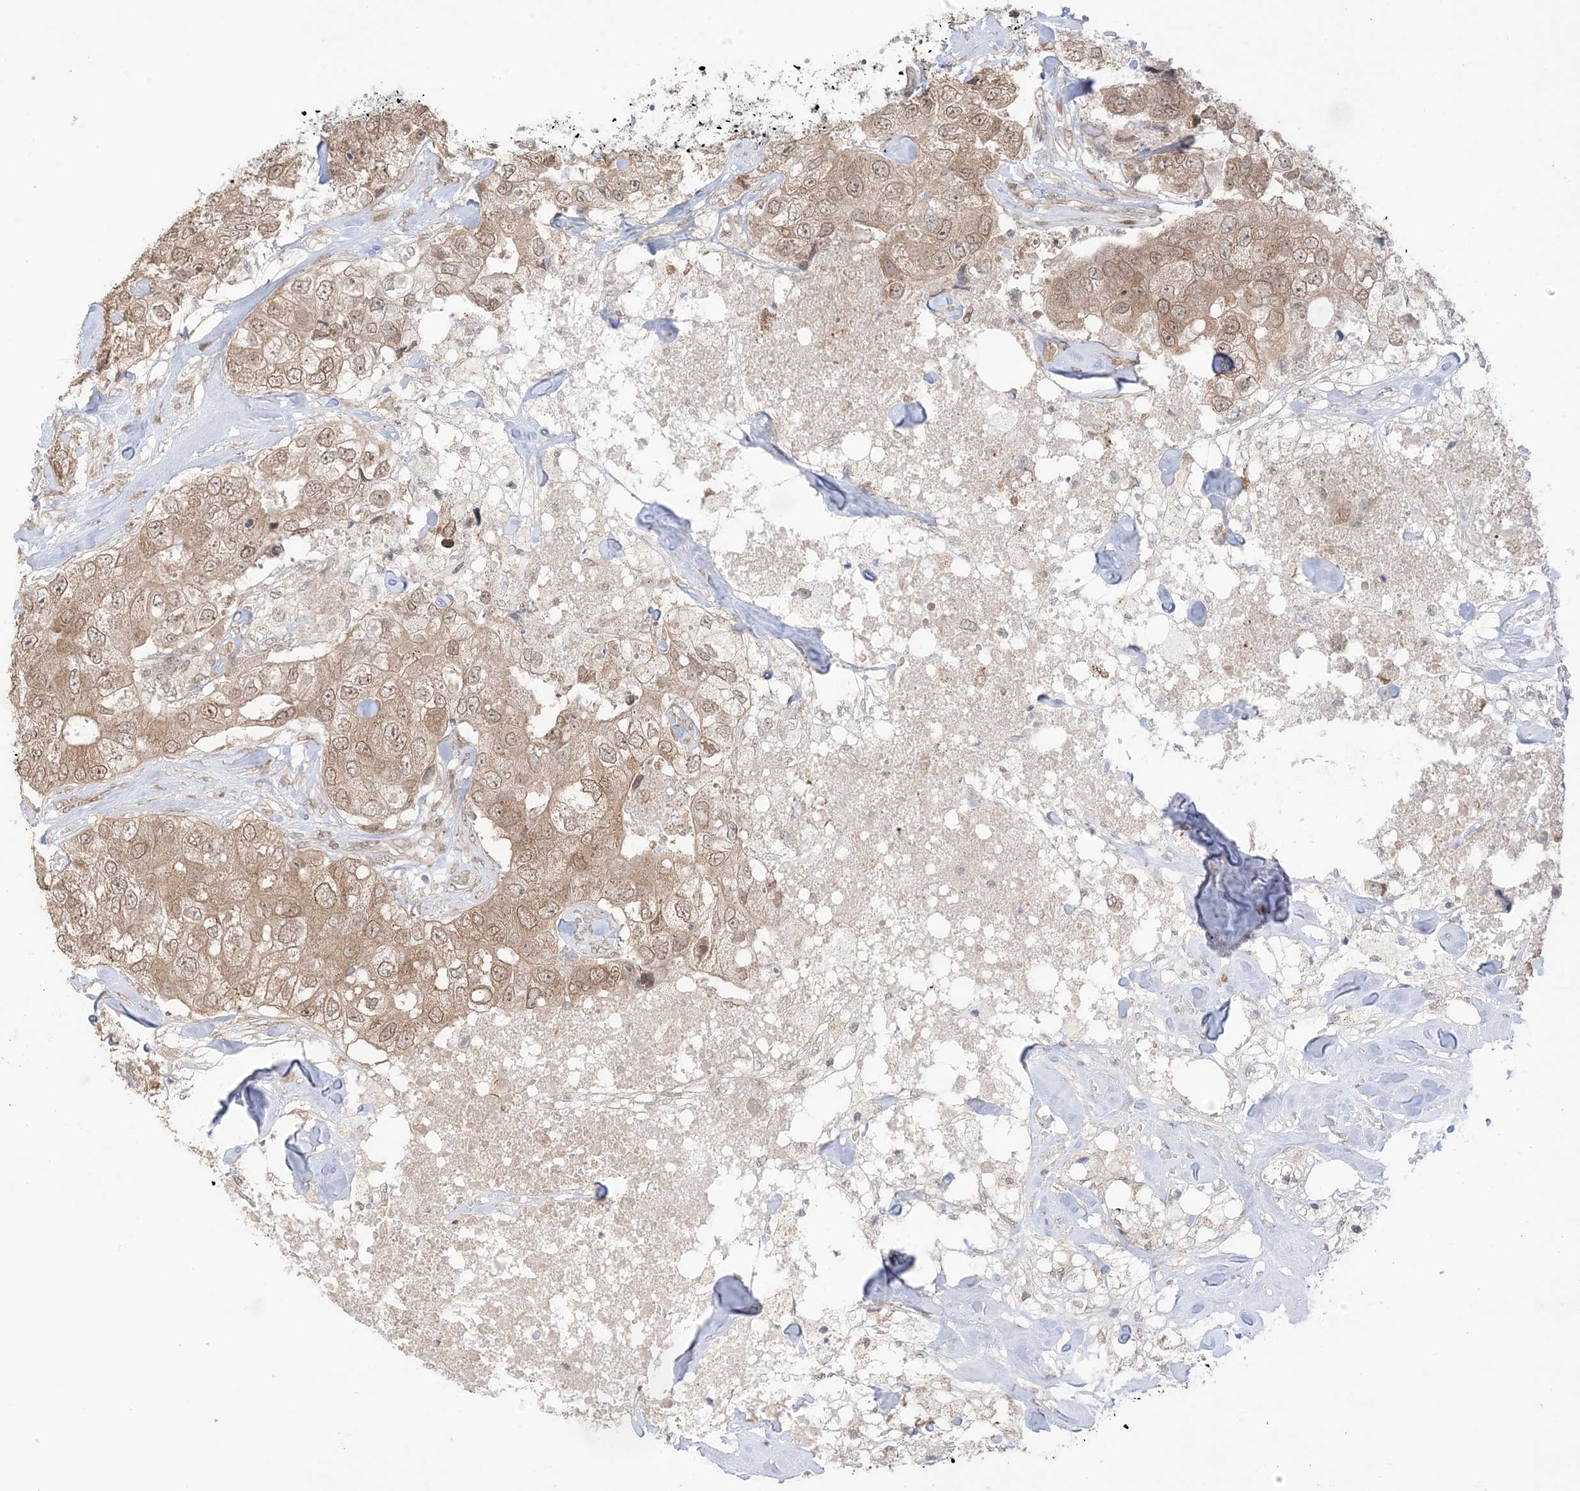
{"staining": {"intensity": "moderate", "quantity": ">75%", "location": "cytoplasmic/membranous,nuclear"}, "tissue": "breast cancer", "cell_type": "Tumor cells", "image_type": "cancer", "snomed": [{"axis": "morphology", "description": "Duct carcinoma"}, {"axis": "topography", "description": "Breast"}], "caption": "Immunohistochemical staining of human breast cancer exhibits medium levels of moderate cytoplasmic/membranous and nuclear protein positivity in approximately >75% of tumor cells.", "gene": "UBE2E2", "patient": {"sex": "female", "age": 62}}